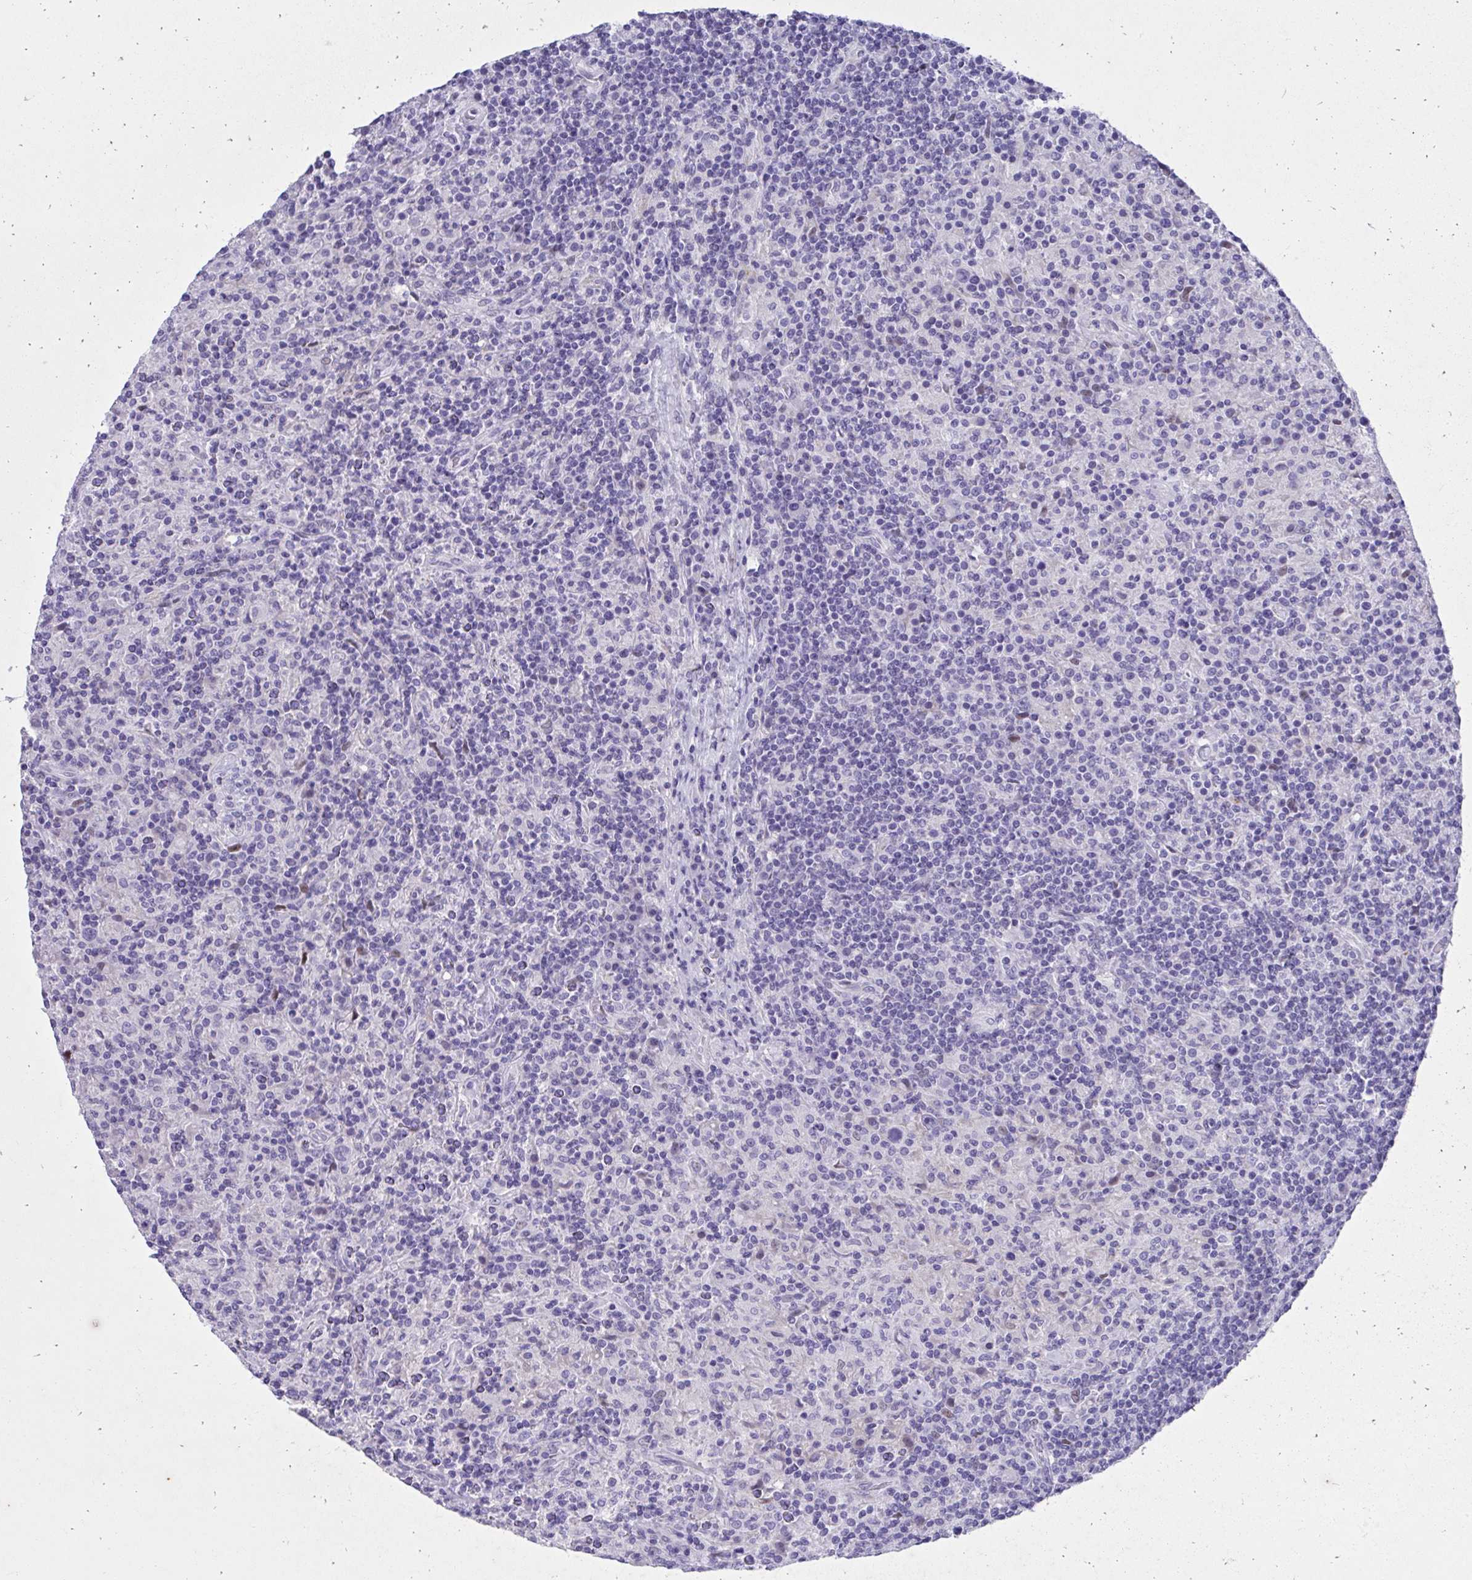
{"staining": {"intensity": "negative", "quantity": "none", "location": "none"}, "tissue": "lymphoma", "cell_type": "Tumor cells", "image_type": "cancer", "snomed": [{"axis": "morphology", "description": "Hodgkin's disease, NOS"}, {"axis": "topography", "description": "Lymph node"}], "caption": "IHC of lymphoma shows no staining in tumor cells.", "gene": "KLK1", "patient": {"sex": "male", "age": 70}}